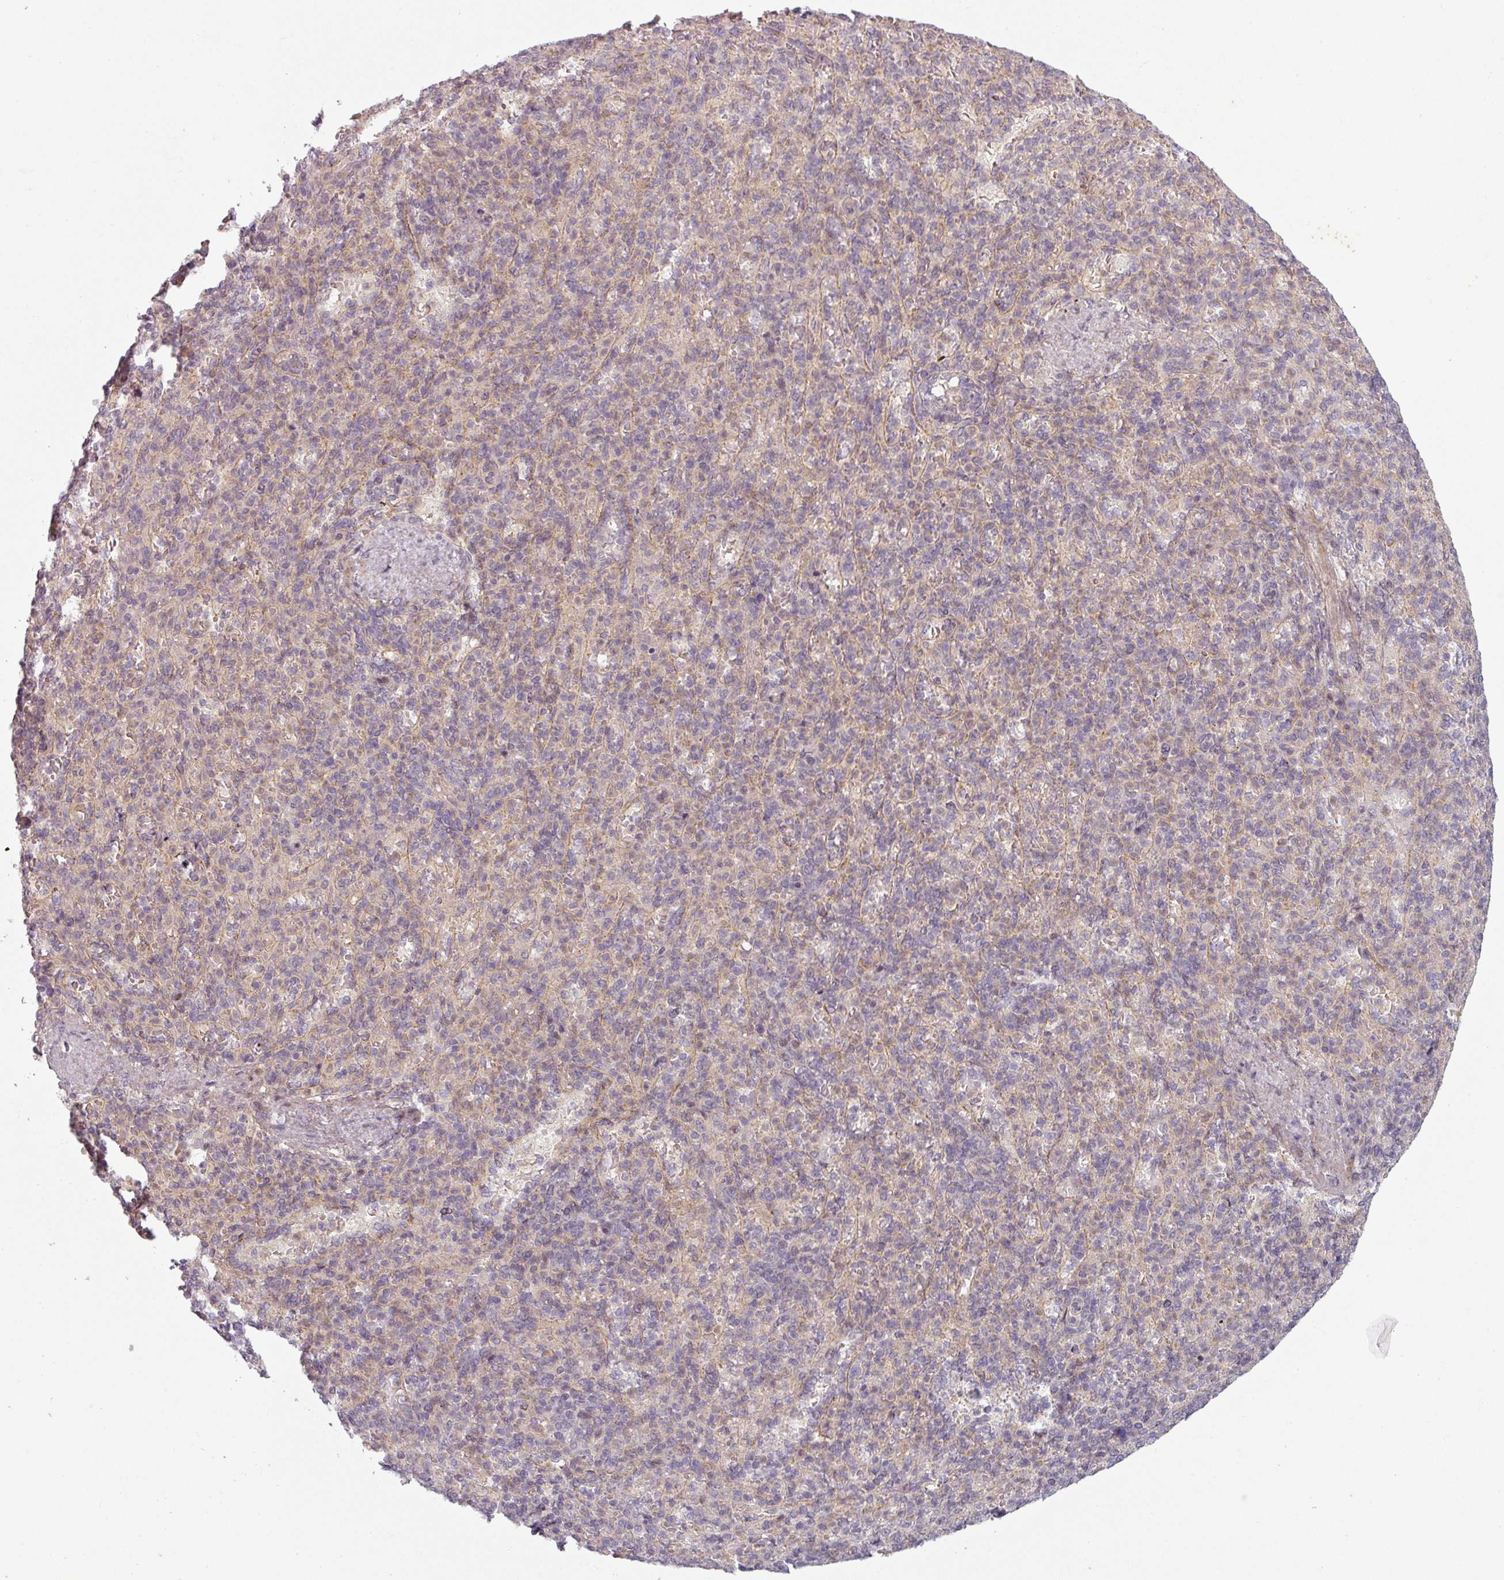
{"staining": {"intensity": "negative", "quantity": "none", "location": "none"}, "tissue": "spleen", "cell_type": "Cells in red pulp", "image_type": "normal", "snomed": [{"axis": "morphology", "description": "Normal tissue, NOS"}, {"axis": "topography", "description": "Spleen"}], "caption": "Immunohistochemical staining of unremarkable spleen shows no significant staining in cells in red pulp. The staining is performed using DAB brown chromogen with nuclei counter-stained in using hematoxylin.", "gene": "SLC16A9", "patient": {"sex": "female", "age": 74}}